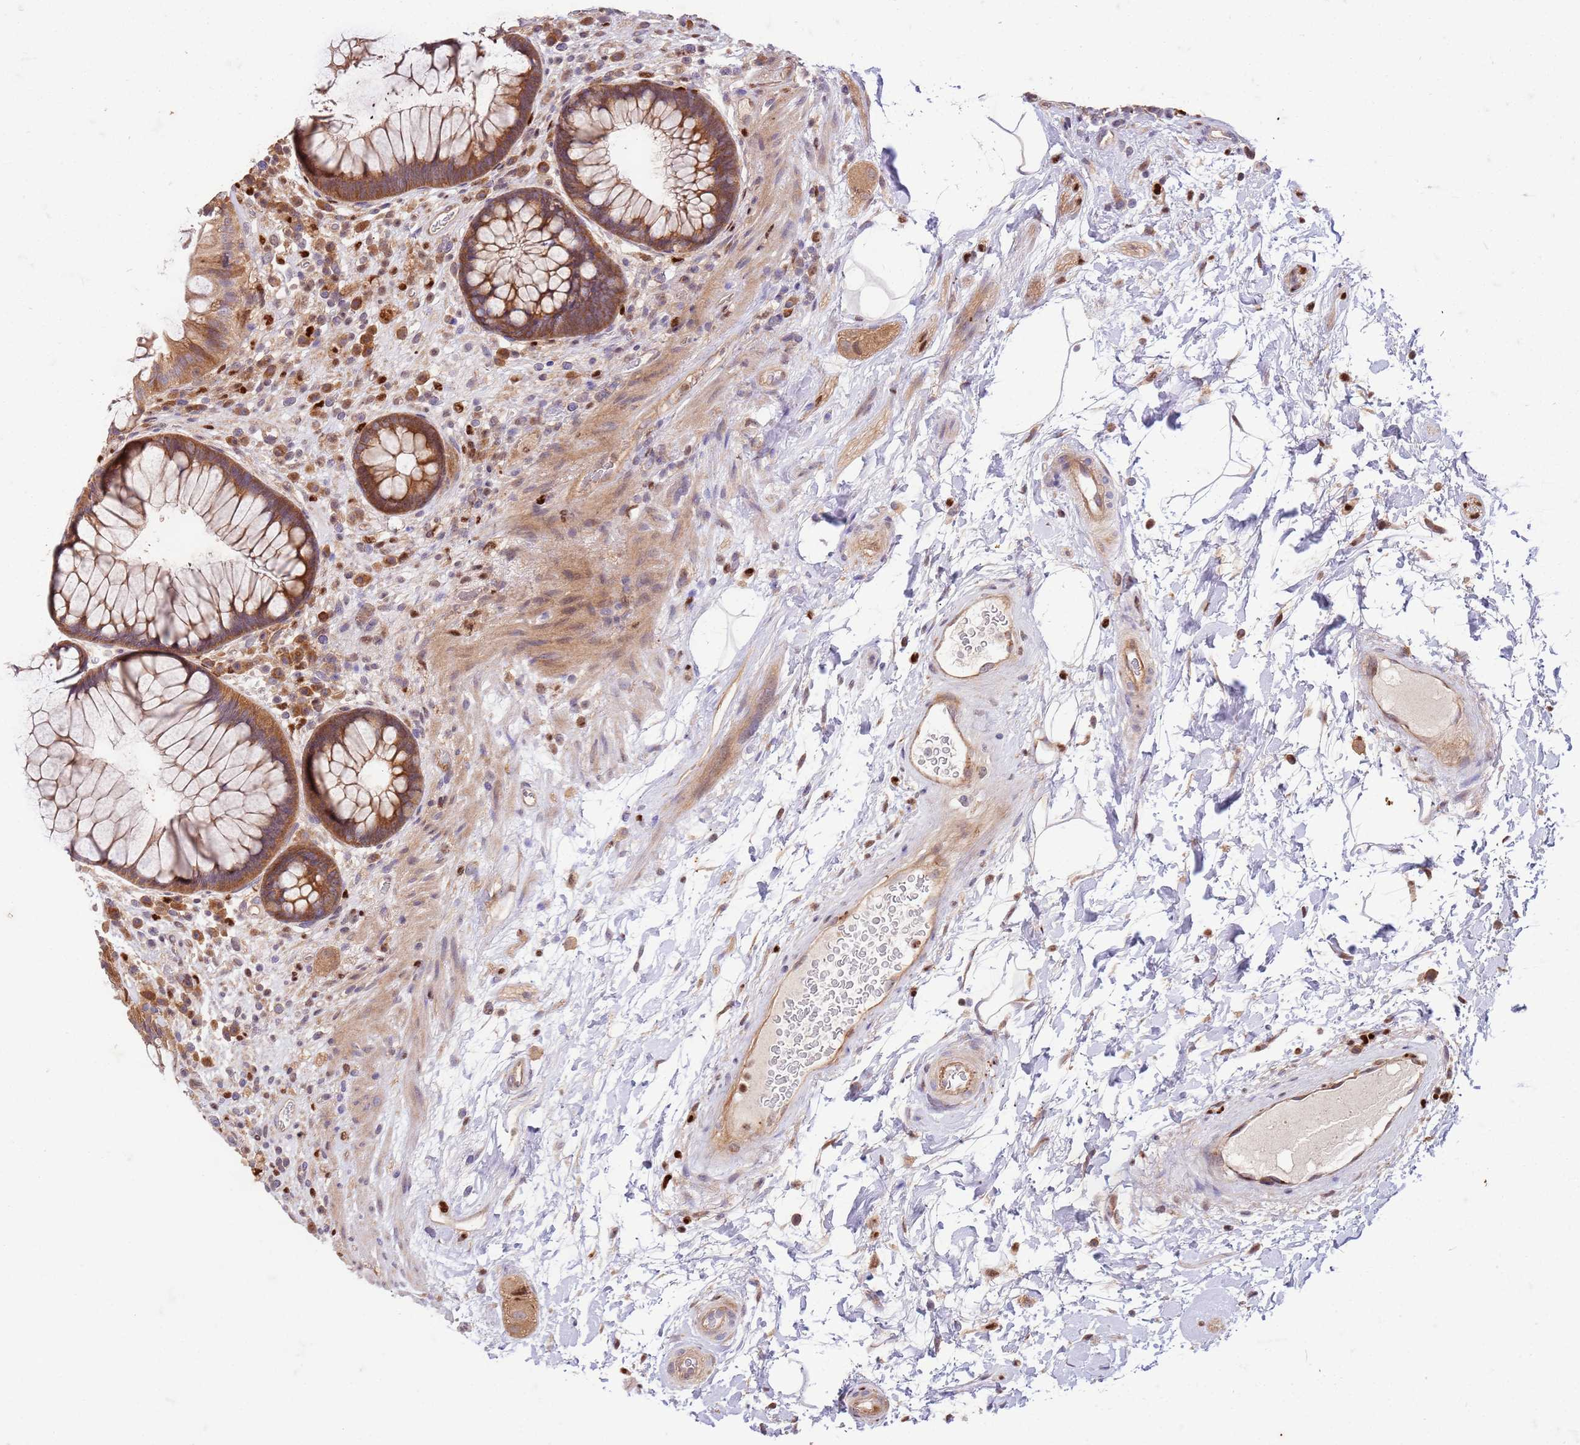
{"staining": {"intensity": "moderate", "quantity": ">75%", "location": "cytoplasmic/membranous"}, "tissue": "rectum", "cell_type": "Glandular cells", "image_type": "normal", "snomed": [{"axis": "morphology", "description": "Normal tissue, NOS"}, {"axis": "topography", "description": "Rectum"}], "caption": "Protein expression analysis of normal rectum exhibits moderate cytoplasmic/membranous positivity in approximately >75% of glandular cells. (Stains: DAB in brown, nuclei in blue, Microscopy: brightfield microscopy at high magnification).", "gene": "OSBP", "patient": {"sex": "male", "age": 51}}